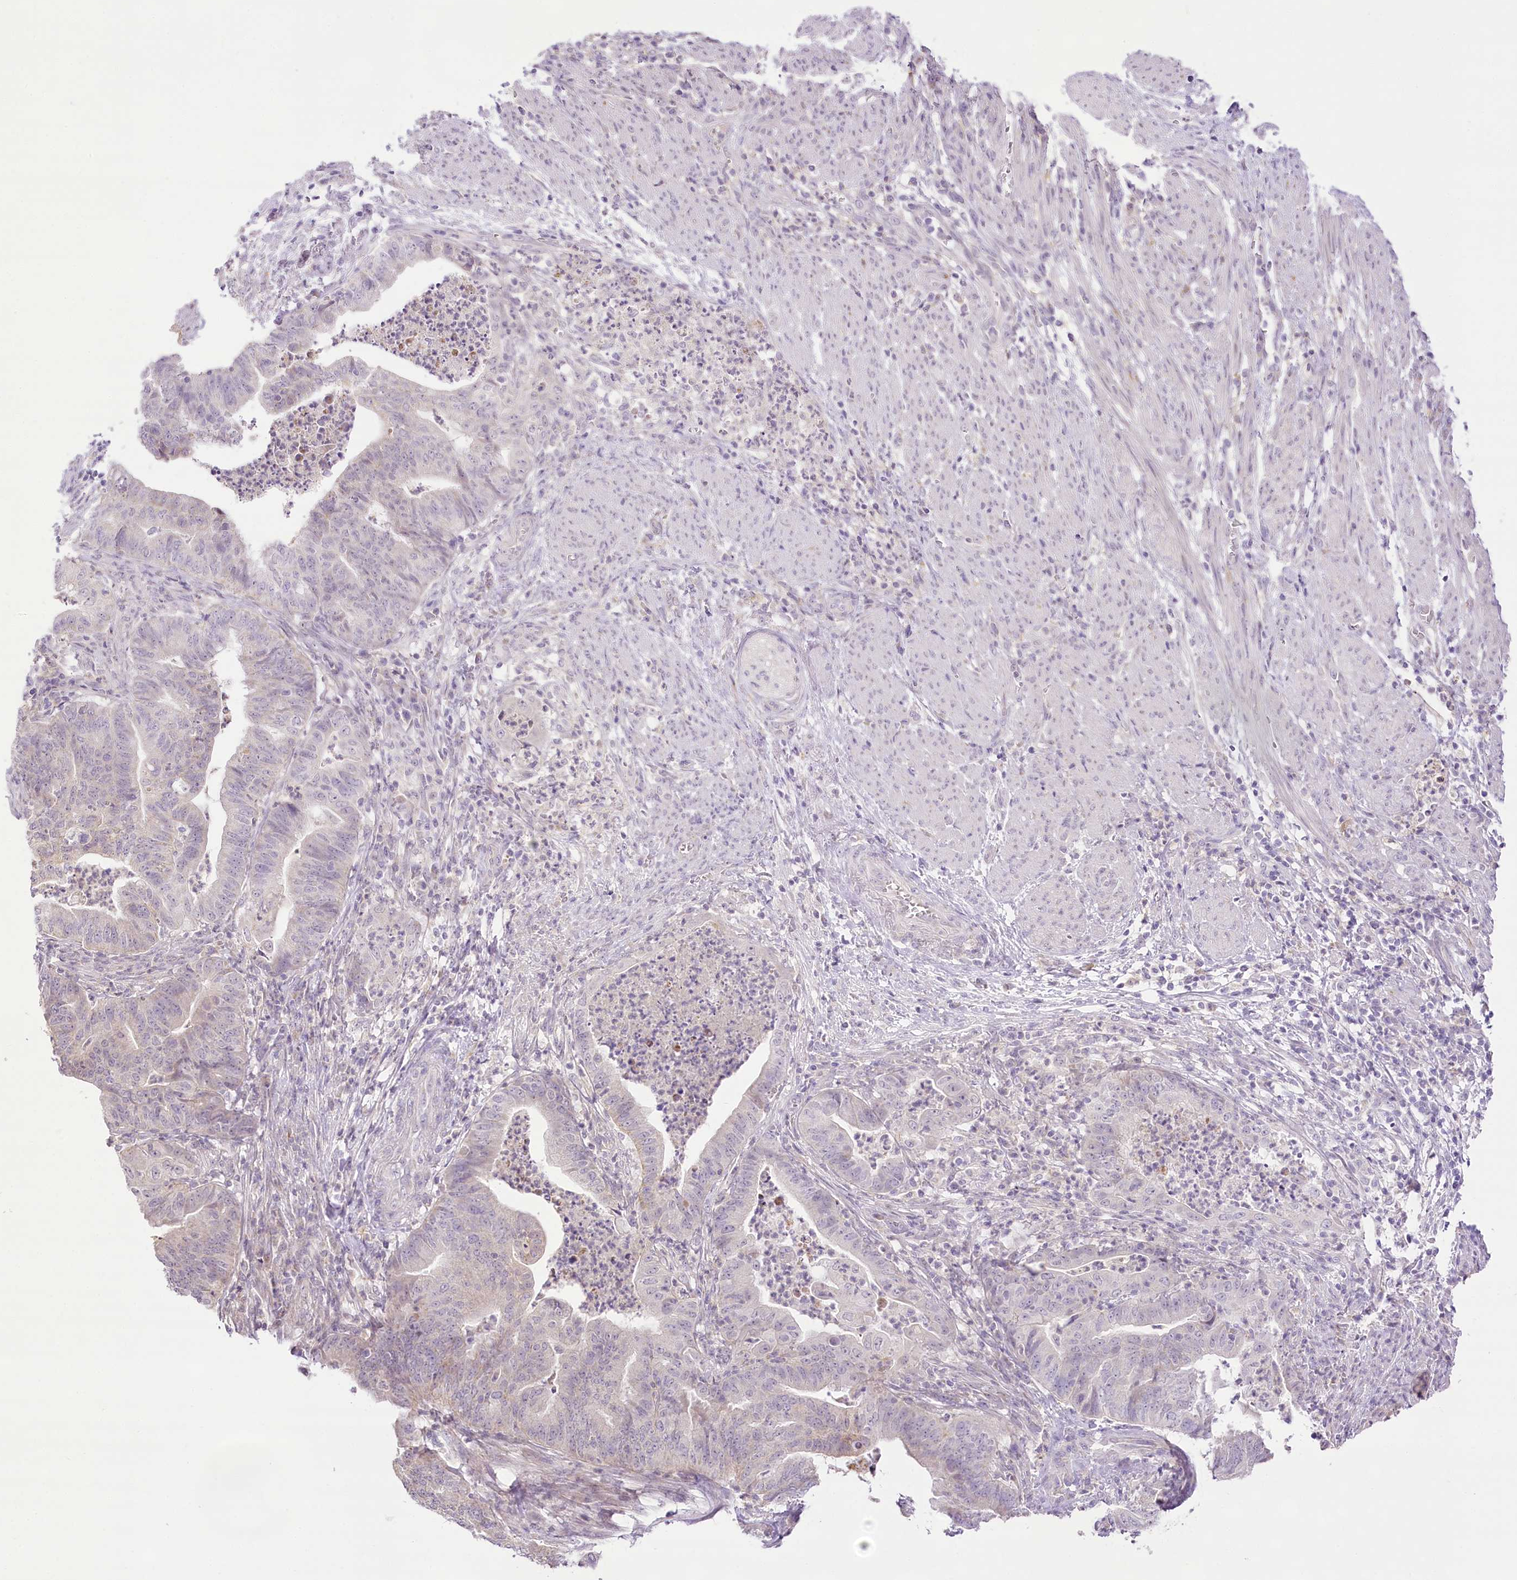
{"staining": {"intensity": "negative", "quantity": "none", "location": "none"}, "tissue": "endometrial cancer", "cell_type": "Tumor cells", "image_type": "cancer", "snomed": [{"axis": "morphology", "description": "Polyp, NOS"}, {"axis": "morphology", "description": "Adenocarcinoma, NOS"}, {"axis": "morphology", "description": "Adenoma, NOS"}, {"axis": "topography", "description": "Endometrium"}], "caption": "Tumor cells show no significant staining in endometrial cancer.", "gene": "CCDC30", "patient": {"sex": "female", "age": 79}}